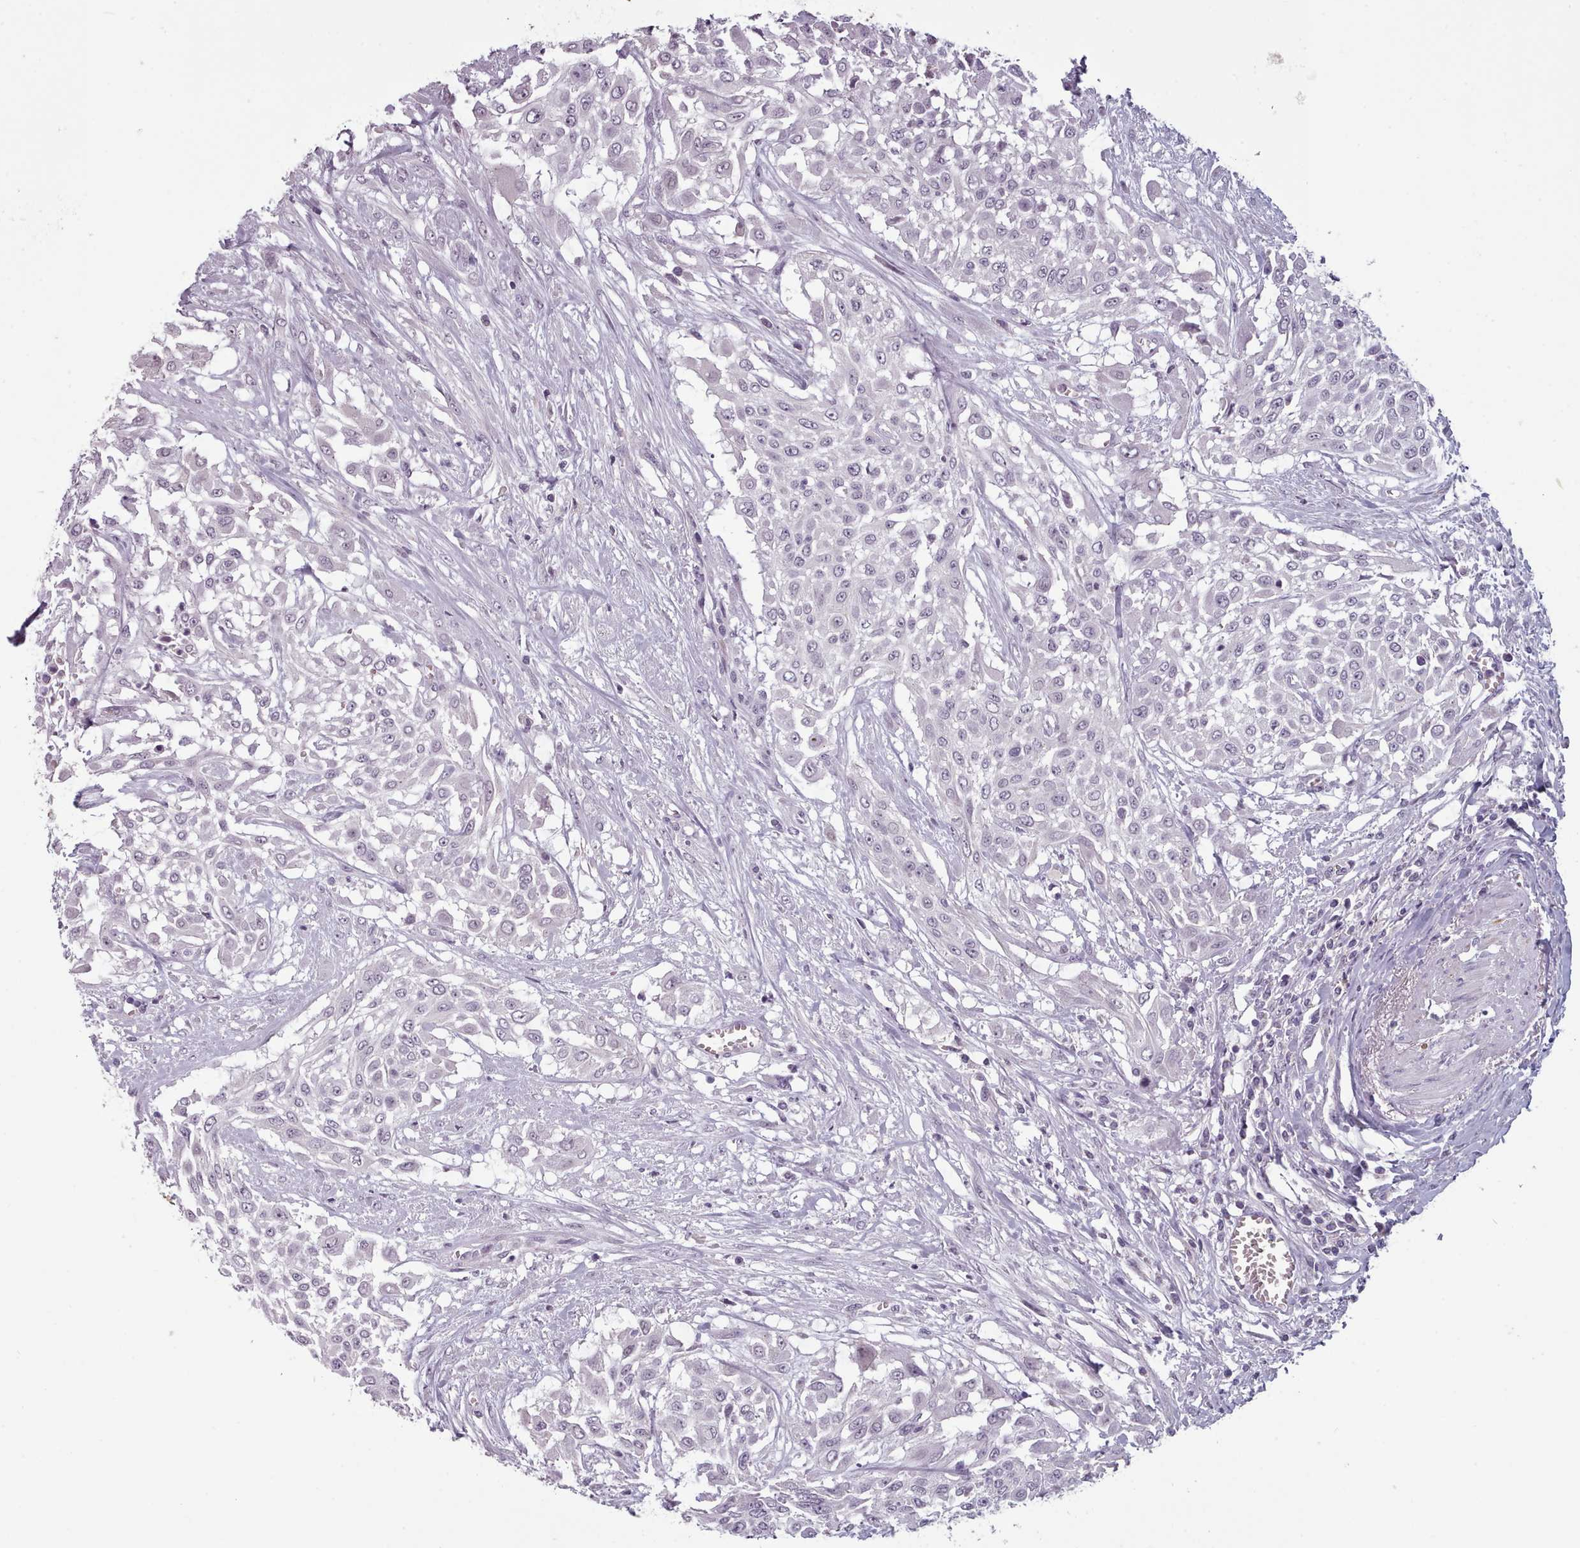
{"staining": {"intensity": "negative", "quantity": "none", "location": "none"}, "tissue": "urothelial cancer", "cell_type": "Tumor cells", "image_type": "cancer", "snomed": [{"axis": "morphology", "description": "Urothelial carcinoma, High grade"}, {"axis": "topography", "description": "Urinary bladder"}], "caption": "High power microscopy image of an immunohistochemistry histopathology image of urothelial cancer, revealing no significant expression in tumor cells.", "gene": "PBX4", "patient": {"sex": "male", "age": 57}}